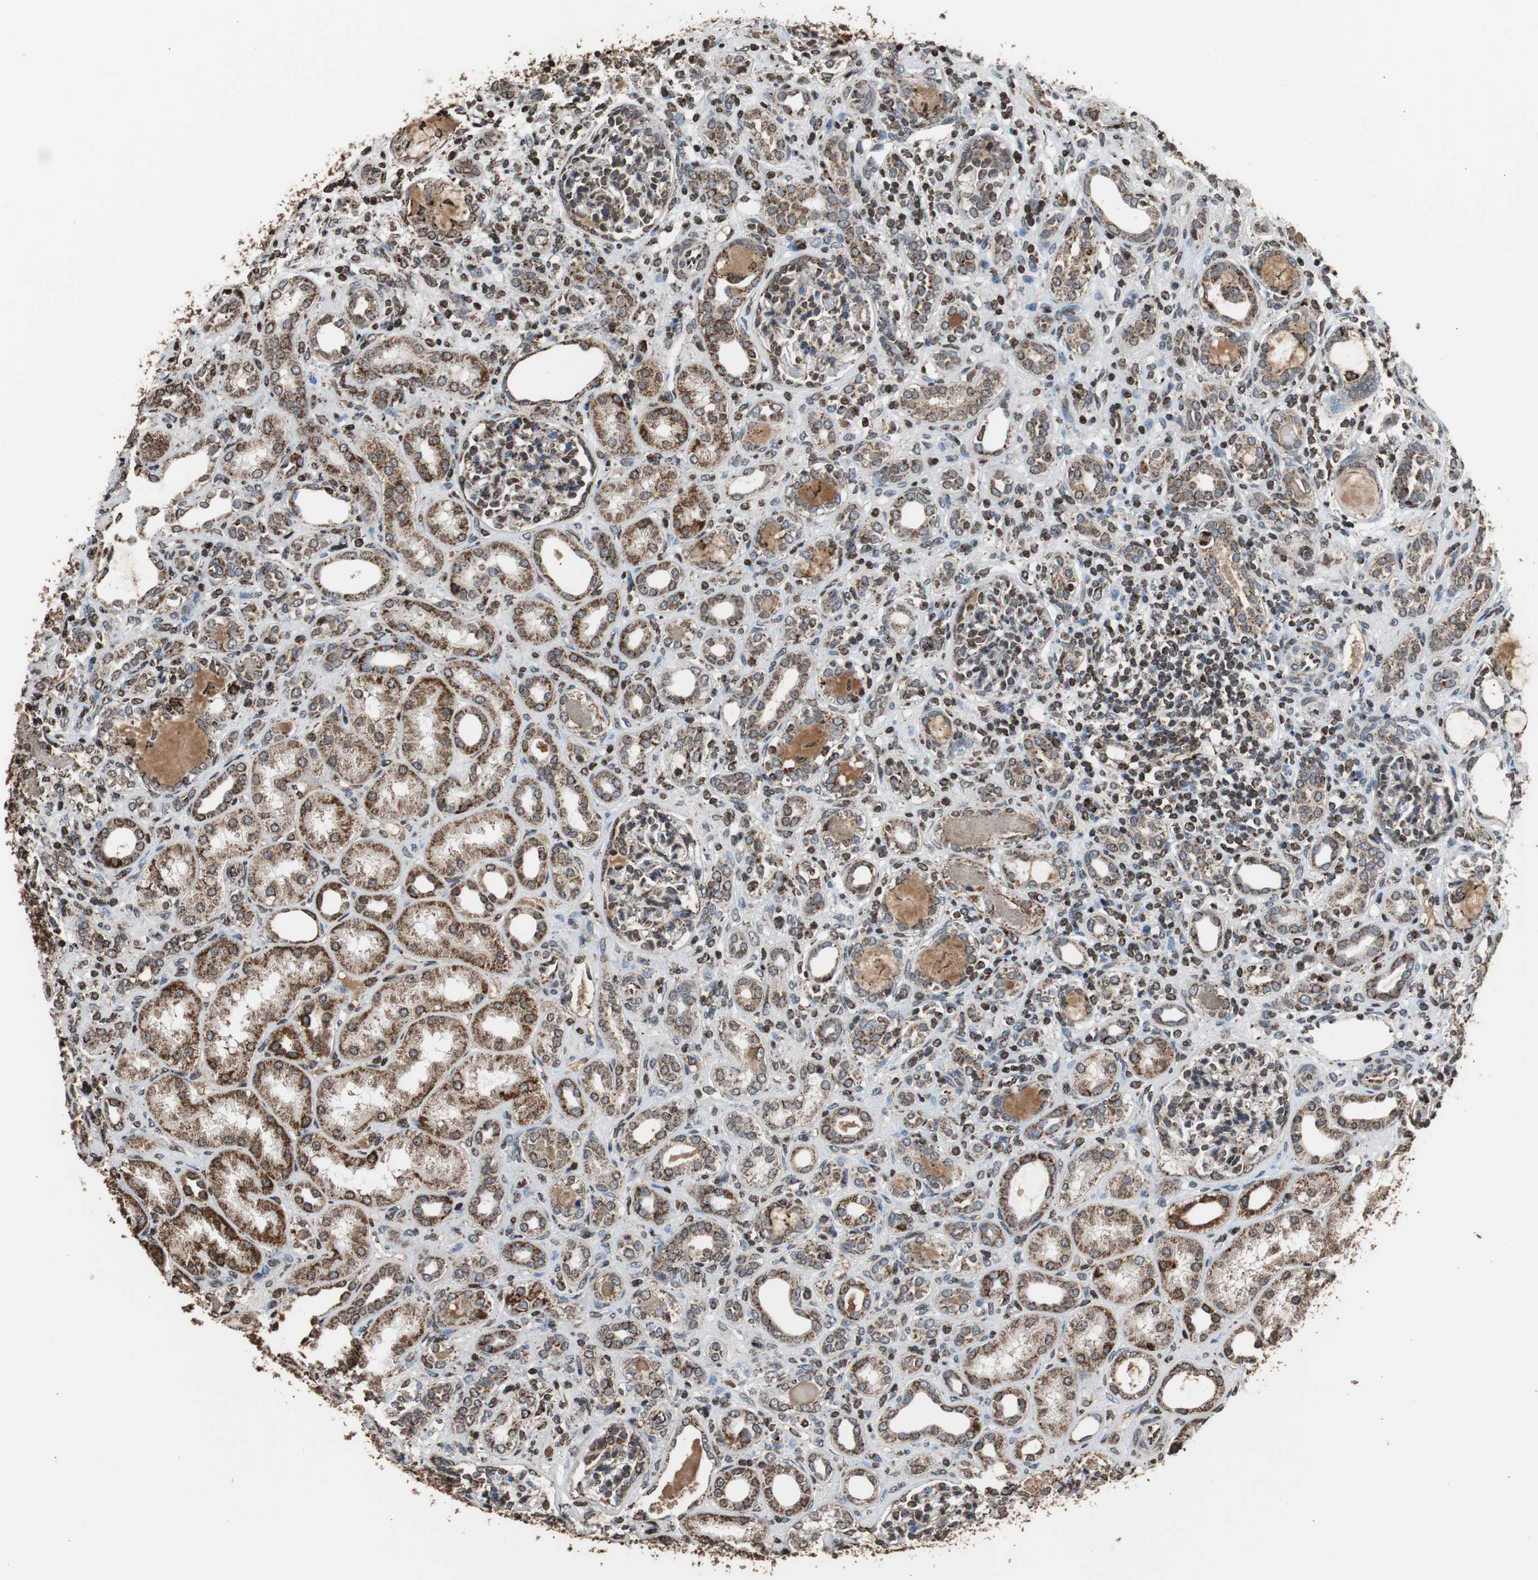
{"staining": {"intensity": "strong", "quantity": "25%-75%", "location": "cytoplasmic/membranous"}, "tissue": "kidney", "cell_type": "Cells in glomeruli", "image_type": "normal", "snomed": [{"axis": "morphology", "description": "Normal tissue, NOS"}, {"axis": "topography", "description": "Kidney"}], "caption": "Kidney was stained to show a protein in brown. There is high levels of strong cytoplasmic/membranous staining in approximately 25%-75% of cells in glomeruli. Using DAB (brown) and hematoxylin (blue) stains, captured at high magnification using brightfield microscopy.", "gene": "HSPA9", "patient": {"sex": "male", "age": 7}}